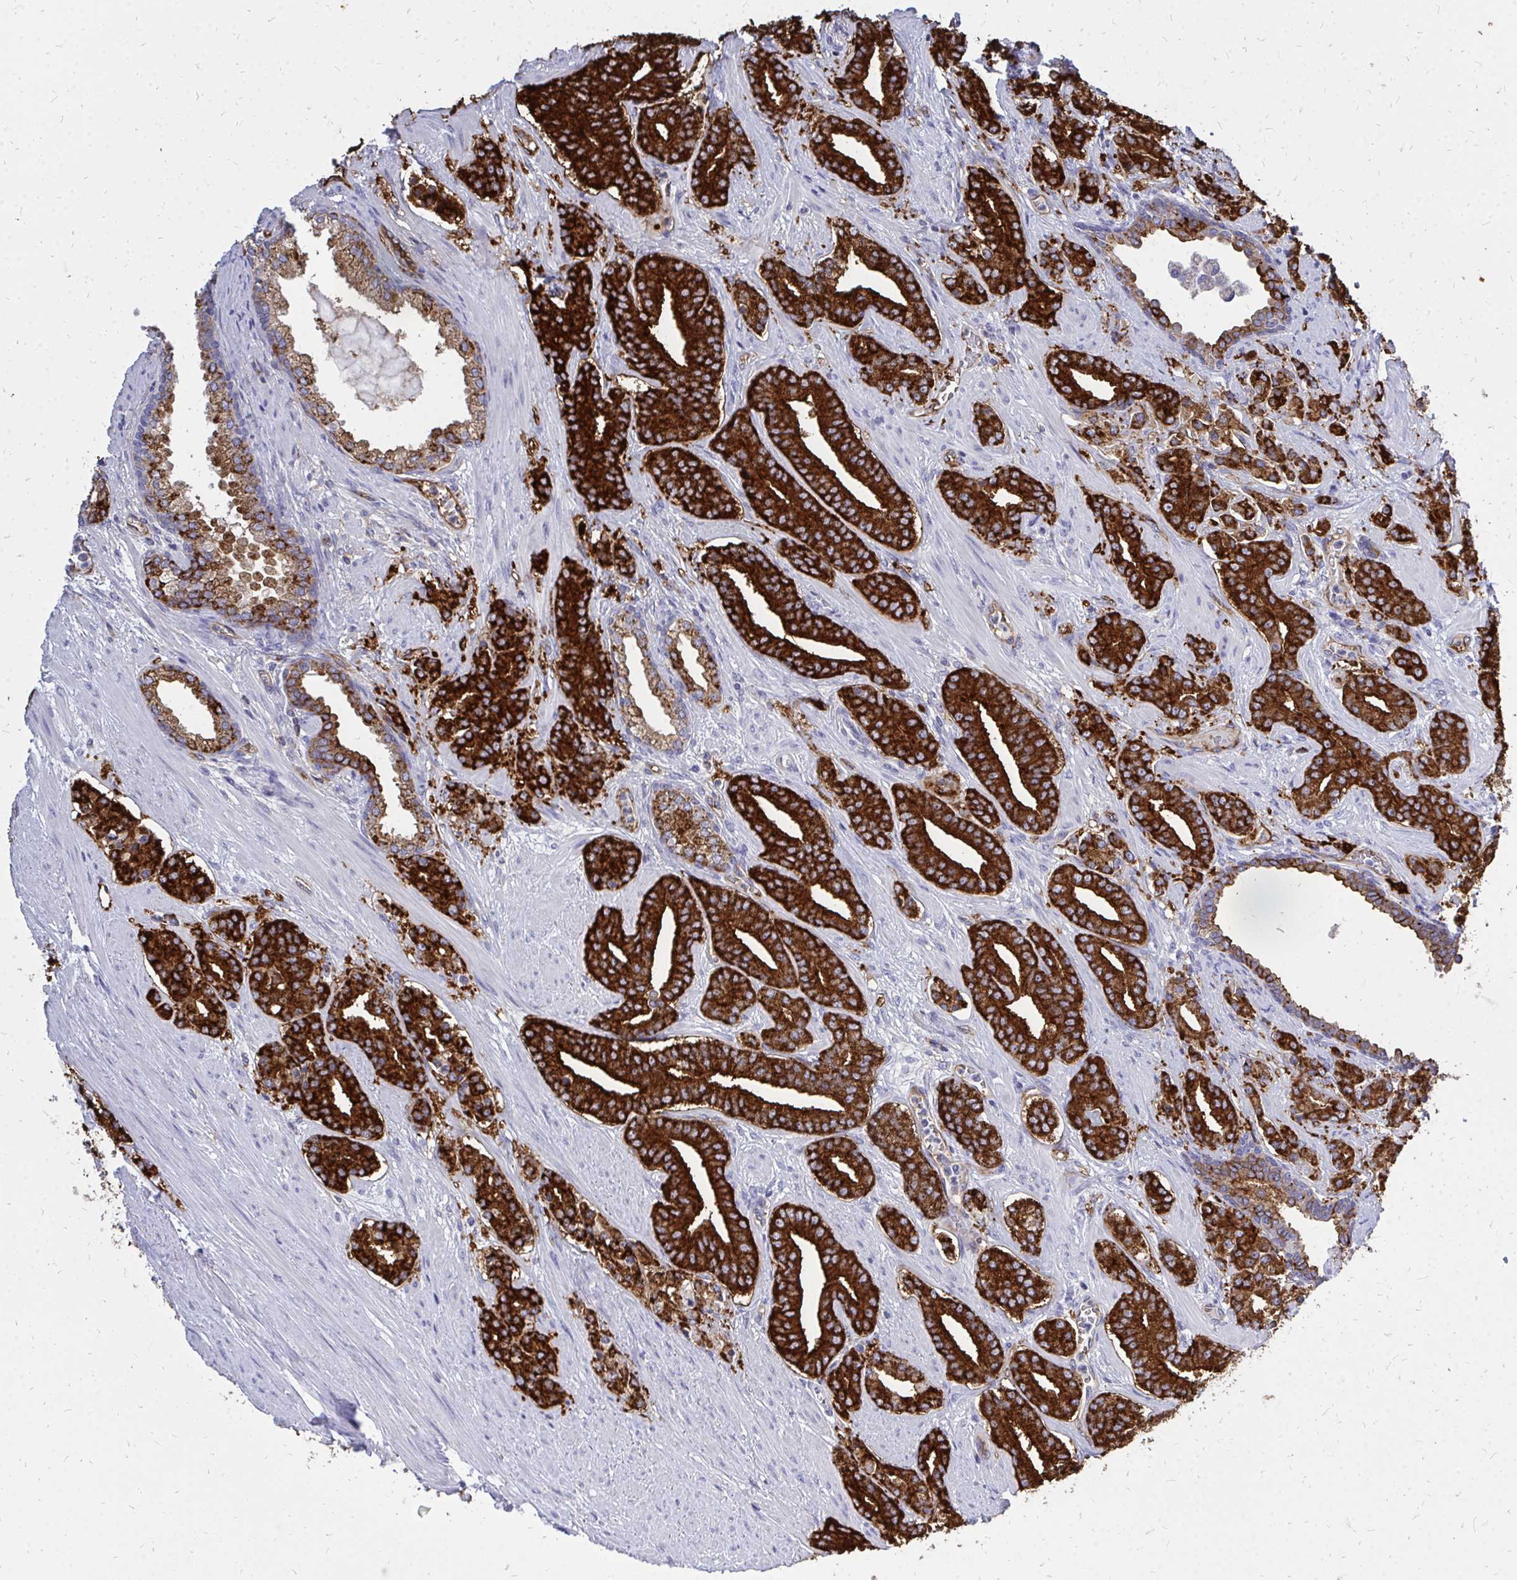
{"staining": {"intensity": "strong", "quantity": ">75%", "location": "cytoplasmic/membranous"}, "tissue": "prostate cancer", "cell_type": "Tumor cells", "image_type": "cancer", "snomed": [{"axis": "morphology", "description": "Adenocarcinoma, High grade"}, {"axis": "topography", "description": "Prostate"}], "caption": "This micrograph exhibits prostate cancer stained with immunohistochemistry to label a protein in brown. The cytoplasmic/membranous of tumor cells show strong positivity for the protein. Nuclei are counter-stained blue.", "gene": "MARCKSL1", "patient": {"sex": "male", "age": 60}}